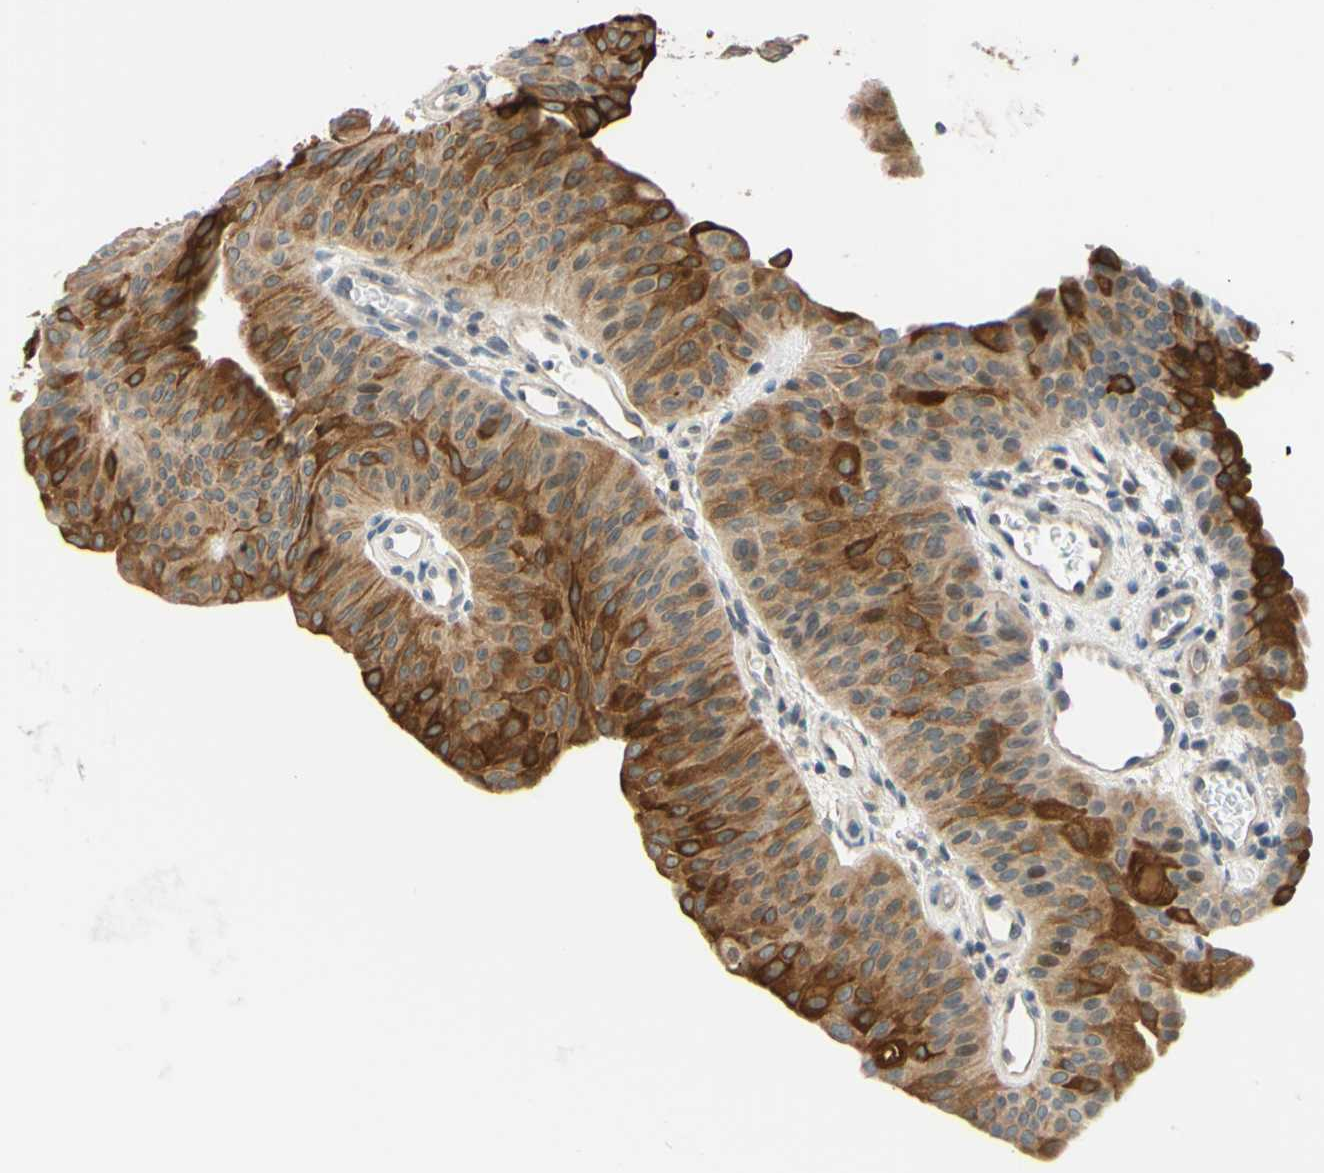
{"staining": {"intensity": "strong", "quantity": ">75%", "location": "cytoplasmic/membranous"}, "tissue": "urothelial cancer", "cell_type": "Tumor cells", "image_type": "cancer", "snomed": [{"axis": "morphology", "description": "Urothelial carcinoma, Low grade"}, {"axis": "topography", "description": "Urinary bladder"}], "caption": "A histopathology image of low-grade urothelial carcinoma stained for a protein shows strong cytoplasmic/membranous brown staining in tumor cells.", "gene": "C2CD2L", "patient": {"sex": "female", "age": 60}}